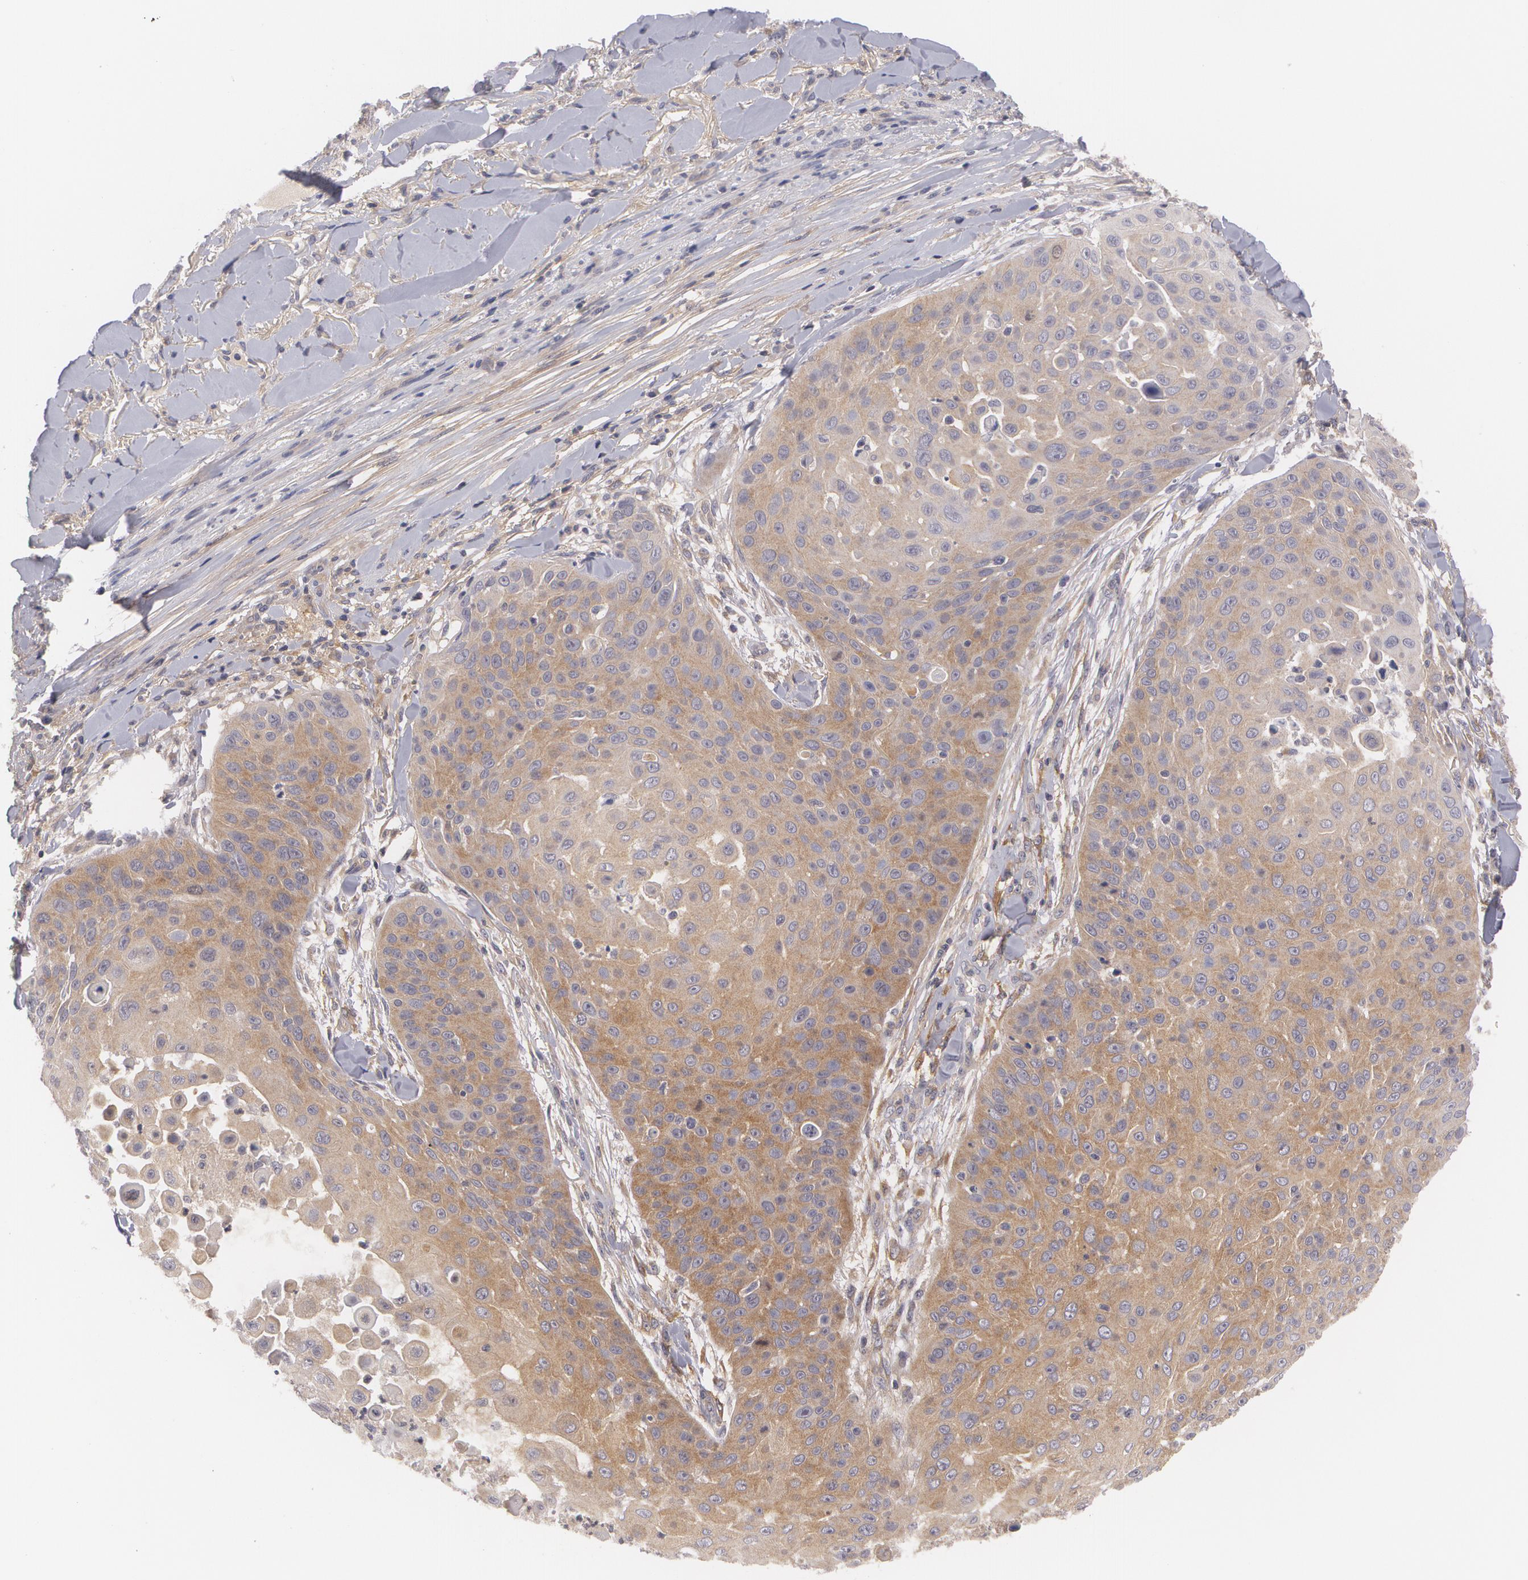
{"staining": {"intensity": "moderate", "quantity": ">75%", "location": "cytoplasmic/membranous"}, "tissue": "skin cancer", "cell_type": "Tumor cells", "image_type": "cancer", "snomed": [{"axis": "morphology", "description": "Squamous cell carcinoma, NOS"}, {"axis": "topography", "description": "Skin"}], "caption": "Skin squamous cell carcinoma tissue demonstrates moderate cytoplasmic/membranous expression in approximately >75% of tumor cells, visualized by immunohistochemistry.", "gene": "CASK", "patient": {"sex": "male", "age": 82}}